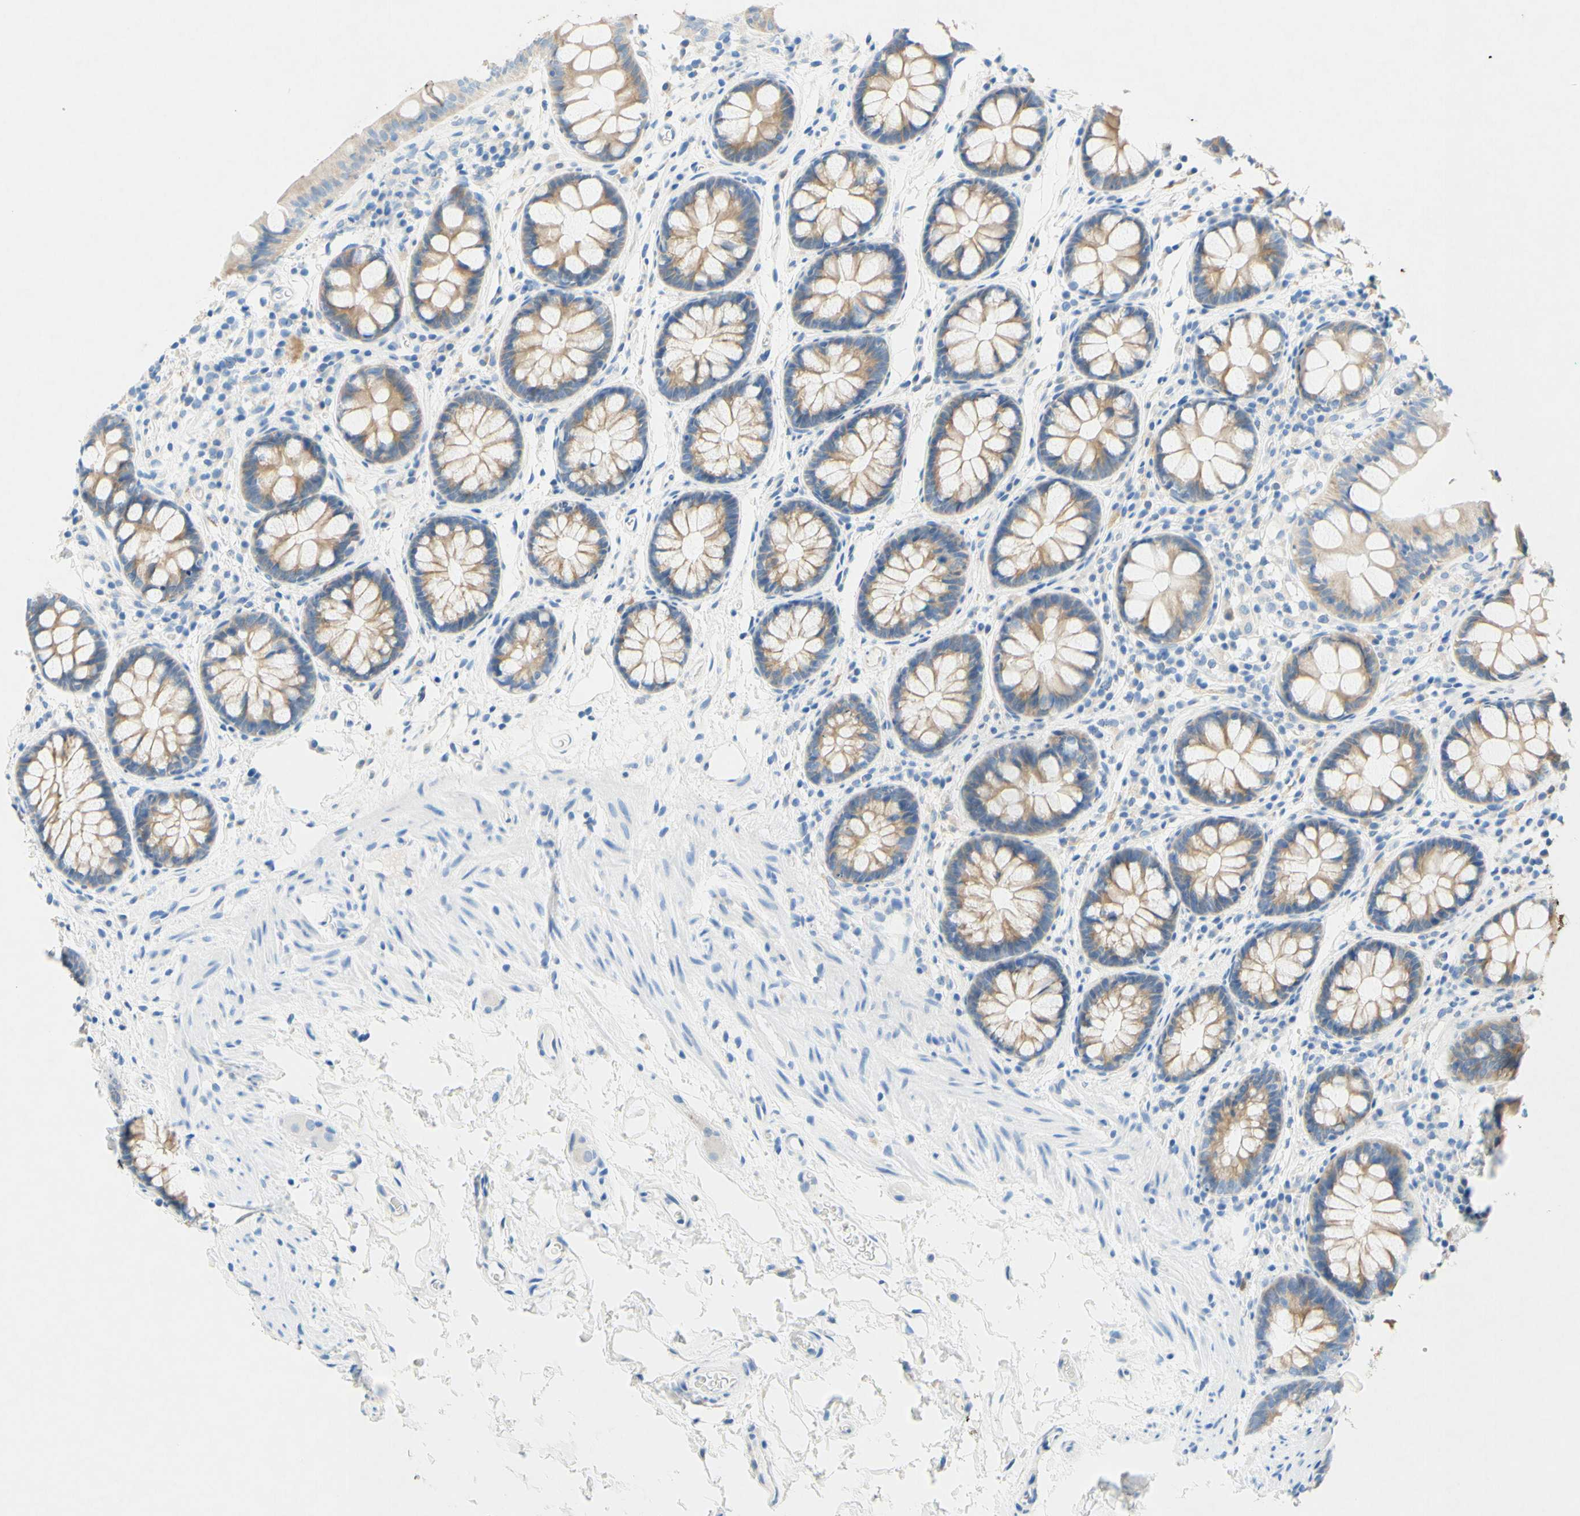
{"staining": {"intensity": "negative", "quantity": "none", "location": "none"}, "tissue": "colon", "cell_type": "Endothelial cells", "image_type": "normal", "snomed": [{"axis": "morphology", "description": "Normal tissue, NOS"}, {"axis": "topography", "description": "Colon"}], "caption": "This is an immunohistochemistry (IHC) image of normal human colon. There is no expression in endothelial cells.", "gene": "SLC46A1", "patient": {"sex": "female", "age": 61}}